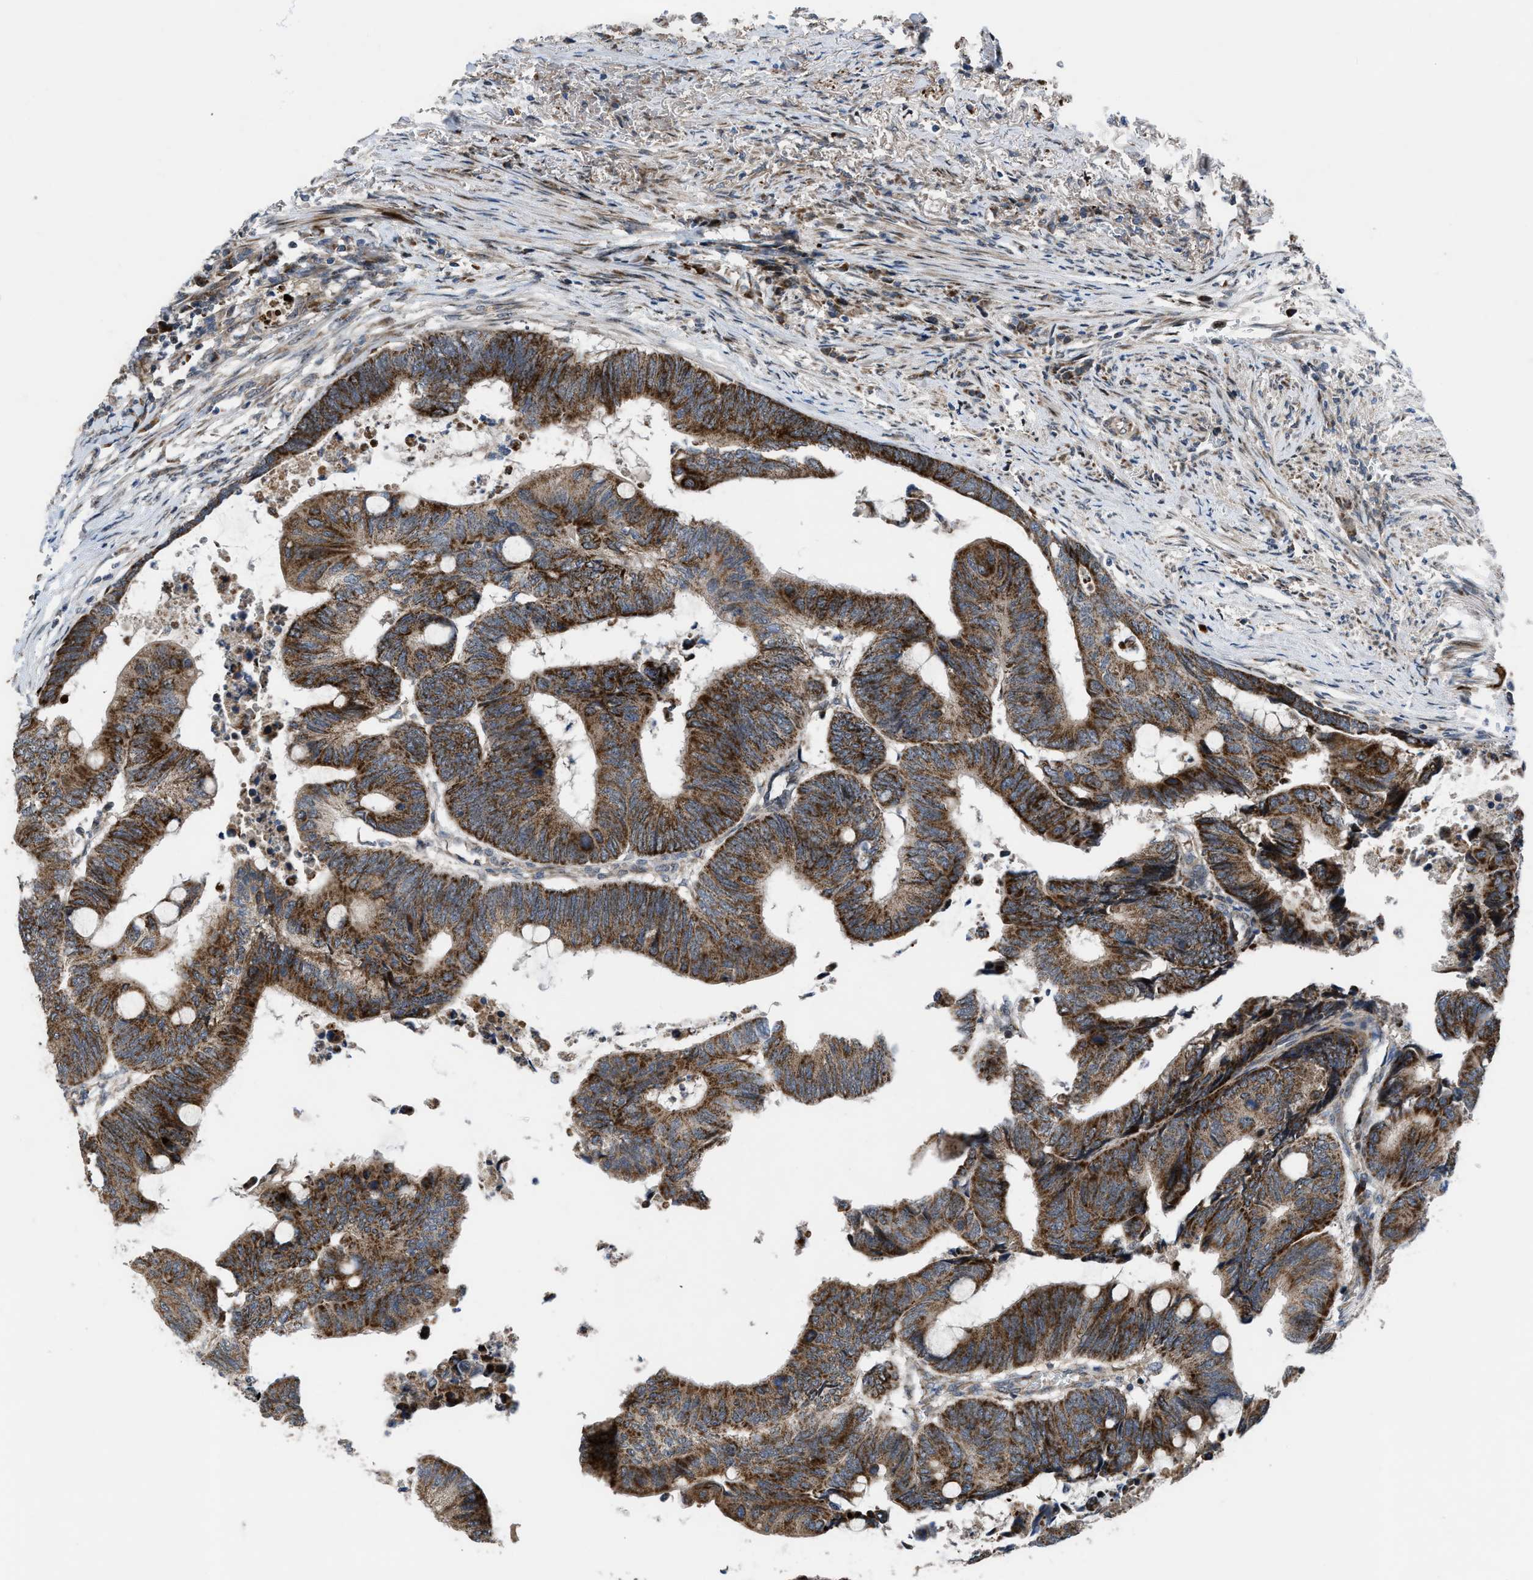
{"staining": {"intensity": "strong", "quantity": ">75%", "location": "cytoplasmic/membranous"}, "tissue": "colorectal cancer", "cell_type": "Tumor cells", "image_type": "cancer", "snomed": [{"axis": "morphology", "description": "Normal tissue, NOS"}, {"axis": "morphology", "description": "Adenocarcinoma, NOS"}, {"axis": "topography", "description": "Rectum"}, {"axis": "topography", "description": "Peripheral nerve tissue"}], "caption": "Protein staining shows strong cytoplasmic/membranous positivity in about >75% of tumor cells in colorectal adenocarcinoma. The staining was performed using DAB (3,3'-diaminobenzidine) to visualize the protein expression in brown, while the nuclei were stained in blue with hematoxylin (Magnification: 20x).", "gene": "AP3M2", "patient": {"sex": "male", "age": 92}}